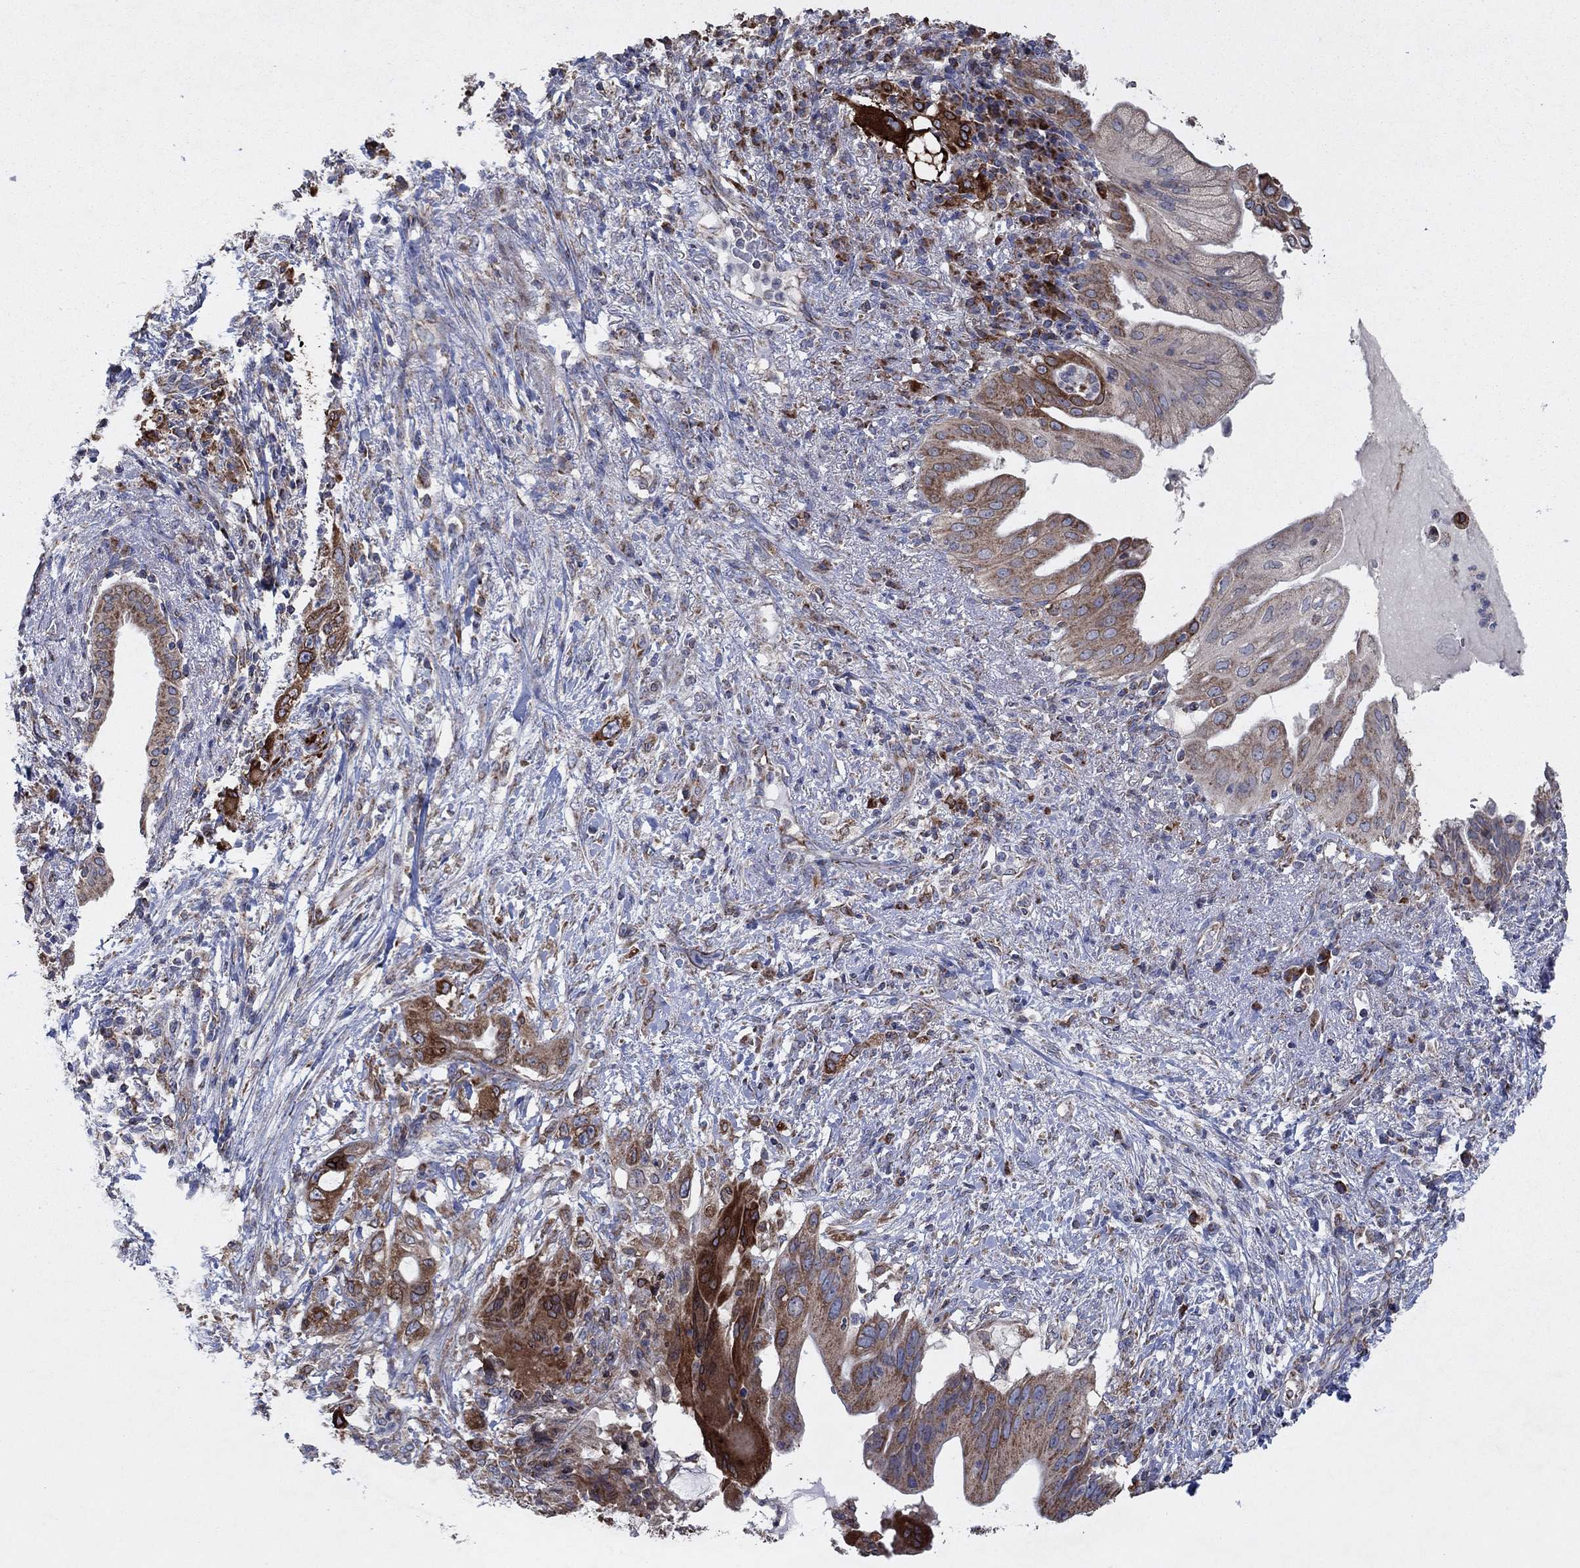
{"staining": {"intensity": "moderate", "quantity": "25%-75%", "location": "cytoplasmic/membranous"}, "tissue": "pancreatic cancer", "cell_type": "Tumor cells", "image_type": "cancer", "snomed": [{"axis": "morphology", "description": "Adenocarcinoma, NOS"}, {"axis": "topography", "description": "Pancreas"}], "caption": "Adenocarcinoma (pancreatic) stained with immunohistochemistry (IHC) displays moderate cytoplasmic/membranous staining in about 25%-75% of tumor cells.", "gene": "NCEH1", "patient": {"sex": "female", "age": 72}}